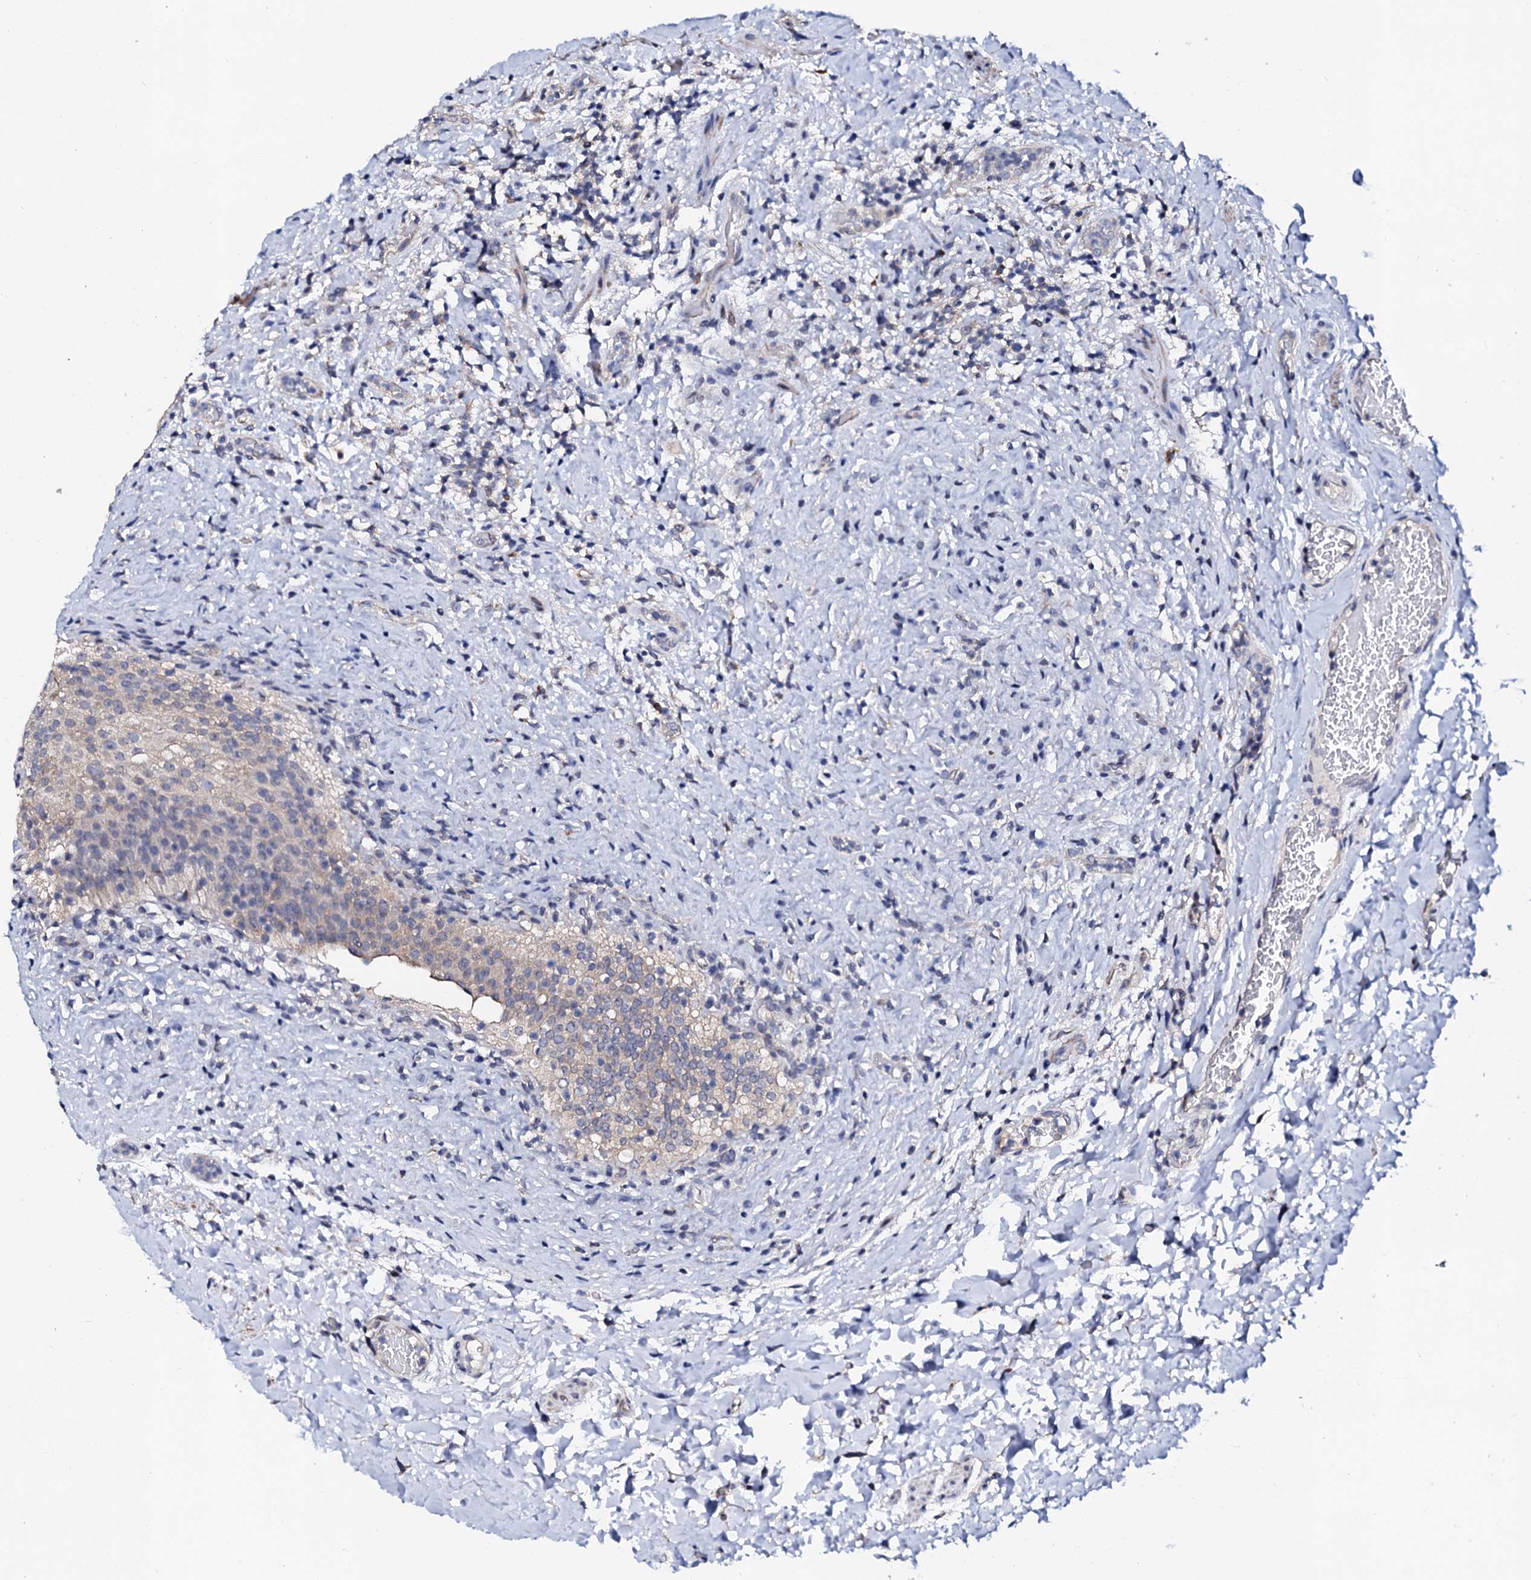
{"staining": {"intensity": "weak", "quantity": "25%-75%", "location": "cytoplasmic/membranous"}, "tissue": "urinary bladder", "cell_type": "Urothelial cells", "image_type": "normal", "snomed": [{"axis": "morphology", "description": "Normal tissue, NOS"}, {"axis": "topography", "description": "Urinary bladder"}], "caption": "Immunohistochemistry staining of normal urinary bladder, which reveals low levels of weak cytoplasmic/membranous expression in about 25%-75% of urothelial cells indicating weak cytoplasmic/membranous protein staining. The staining was performed using DAB (brown) for protein detection and nuclei were counterstained in hematoxylin (blue).", "gene": "NUP58", "patient": {"sex": "female", "age": 27}}